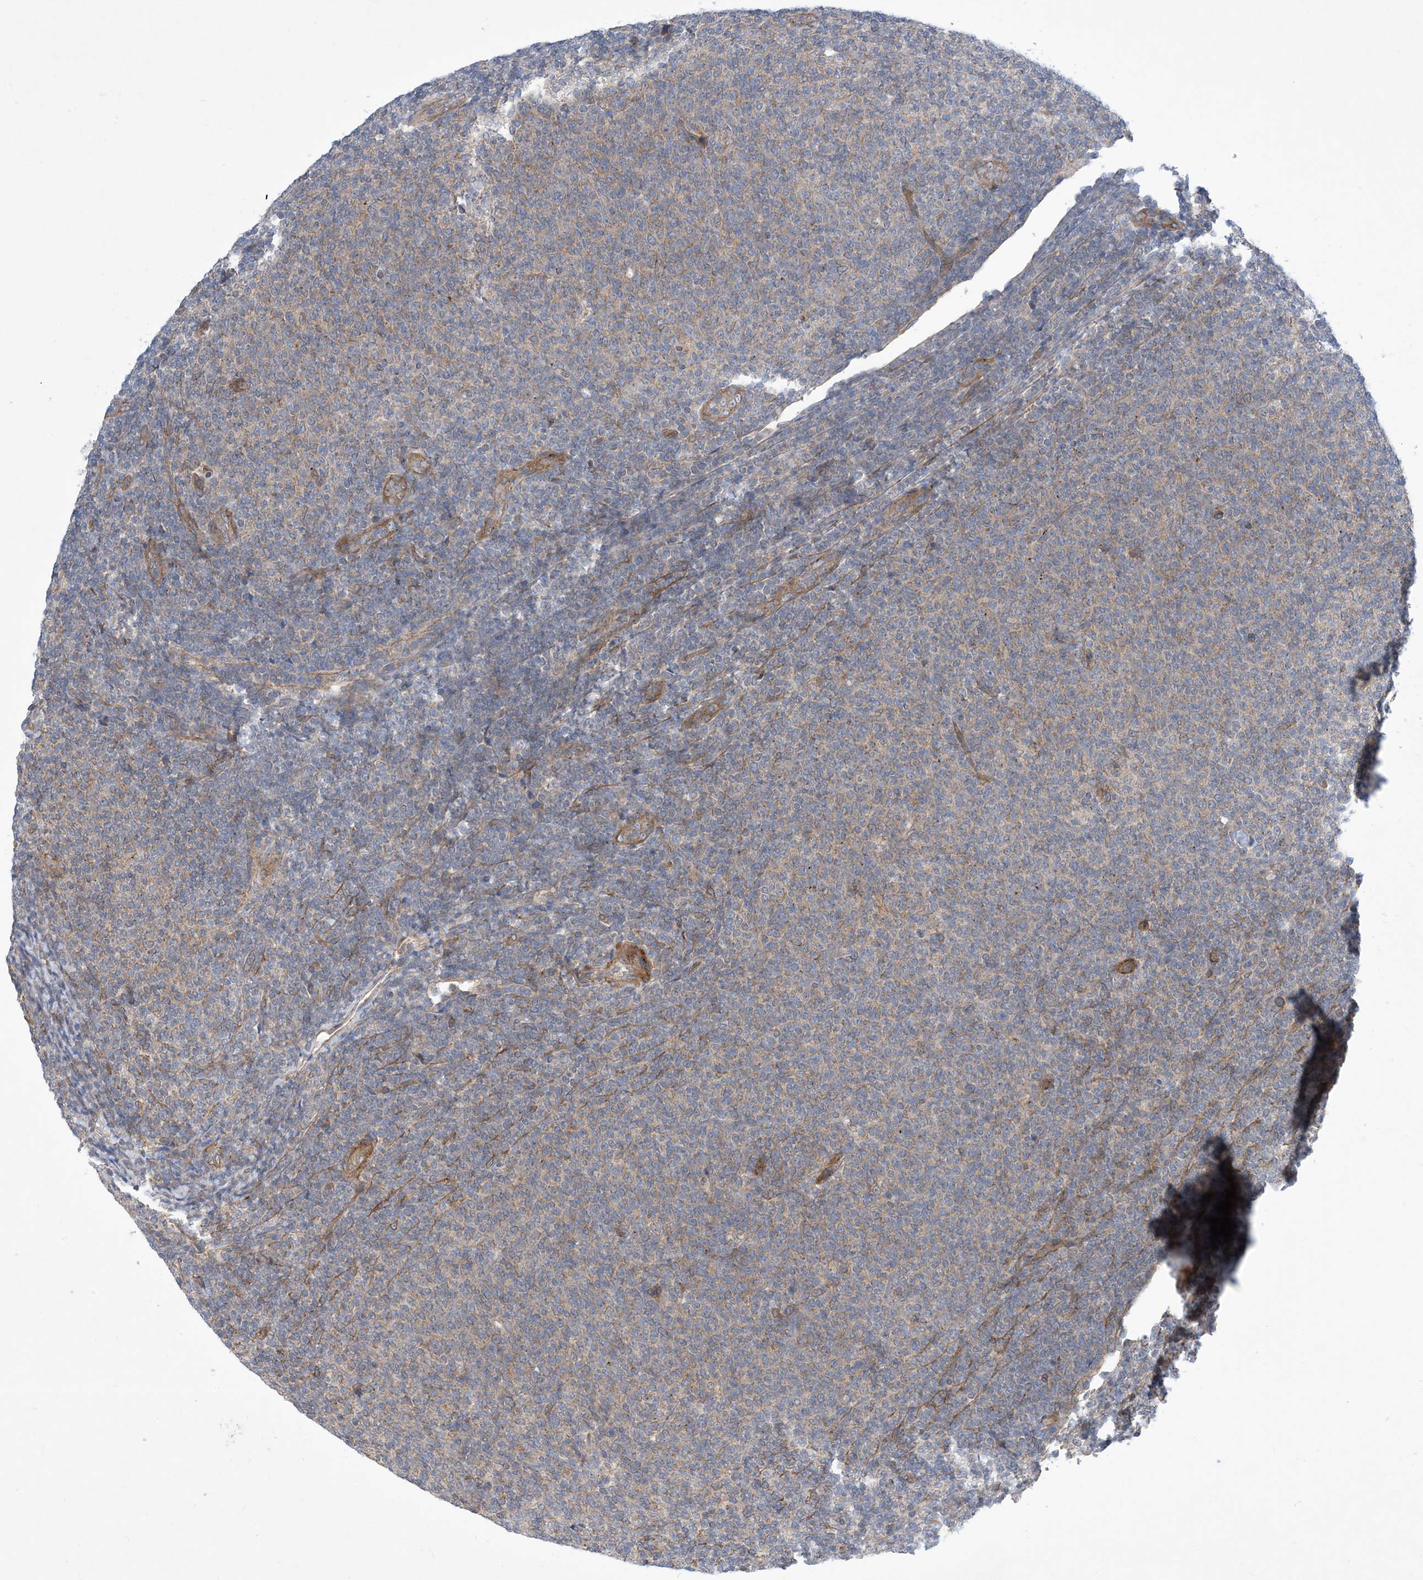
{"staining": {"intensity": "weak", "quantity": ">75%", "location": "cytoplasmic/membranous"}, "tissue": "lymphoma", "cell_type": "Tumor cells", "image_type": "cancer", "snomed": [{"axis": "morphology", "description": "Malignant lymphoma, non-Hodgkin's type, Low grade"}, {"axis": "topography", "description": "Lymph node"}], "caption": "The micrograph exhibits immunohistochemical staining of low-grade malignant lymphoma, non-Hodgkin's type. There is weak cytoplasmic/membranous expression is appreciated in about >75% of tumor cells.", "gene": "EHBP1", "patient": {"sex": "male", "age": 66}}